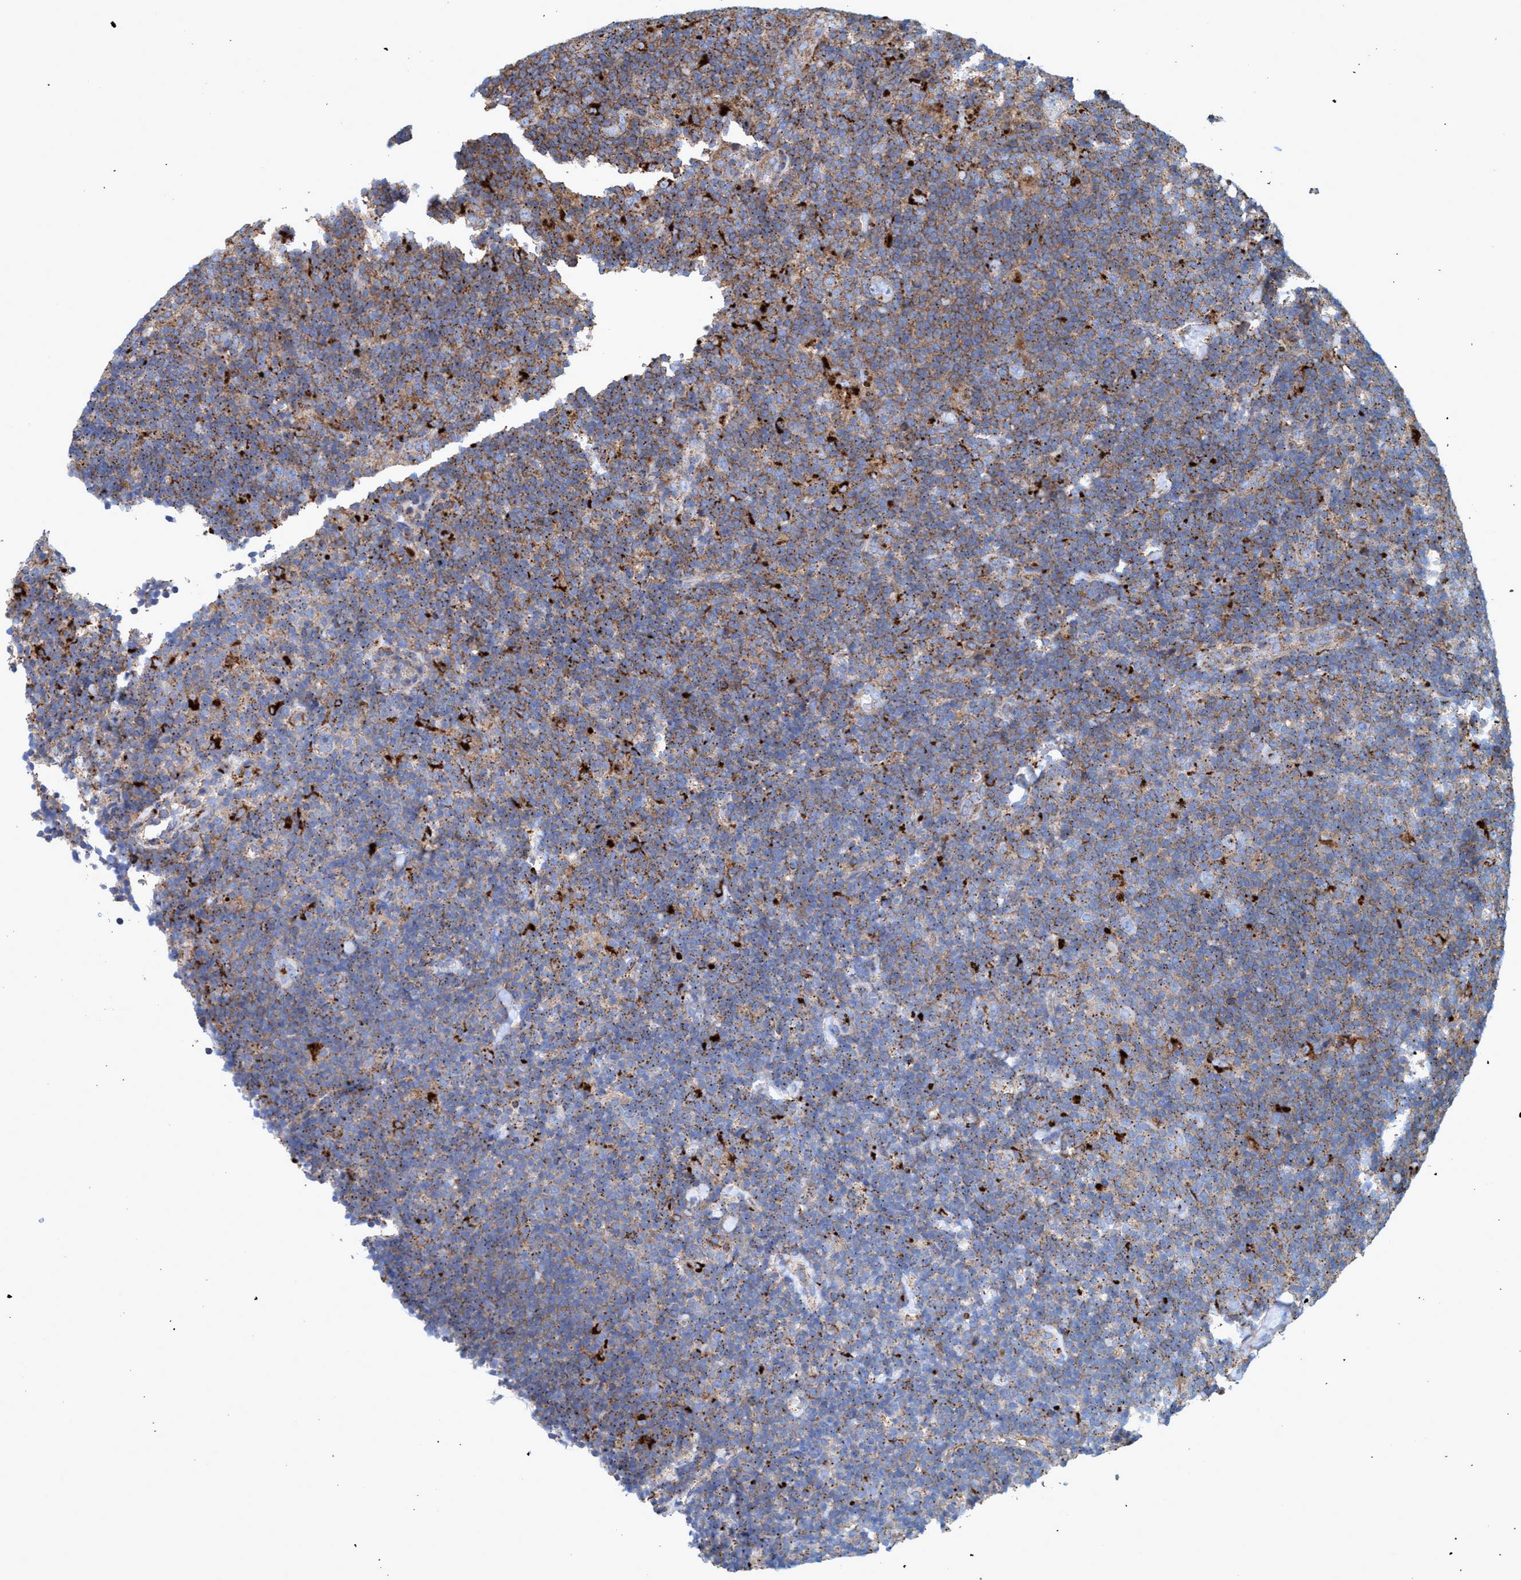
{"staining": {"intensity": "weak", "quantity": "<25%", "location": "cytoplasmic/membranous"}, "tissue": "lymphoma", "cell_type": "Tumor cells", "image_type": "cancer", "snomed": [{"axis": "morphology", "description": "Hodgkin's disease, NOS"}, {"axis": "topography", "description": "Lymph node"}], "caption": "Tumor cells are negative for brown protein staining in Hodgkin's disease. (Immunohistochemistry (ihc), brightfield microscopy, high magnification).", "gene": "TRIM65", "patient": {"sex": "female", "age": 57}}